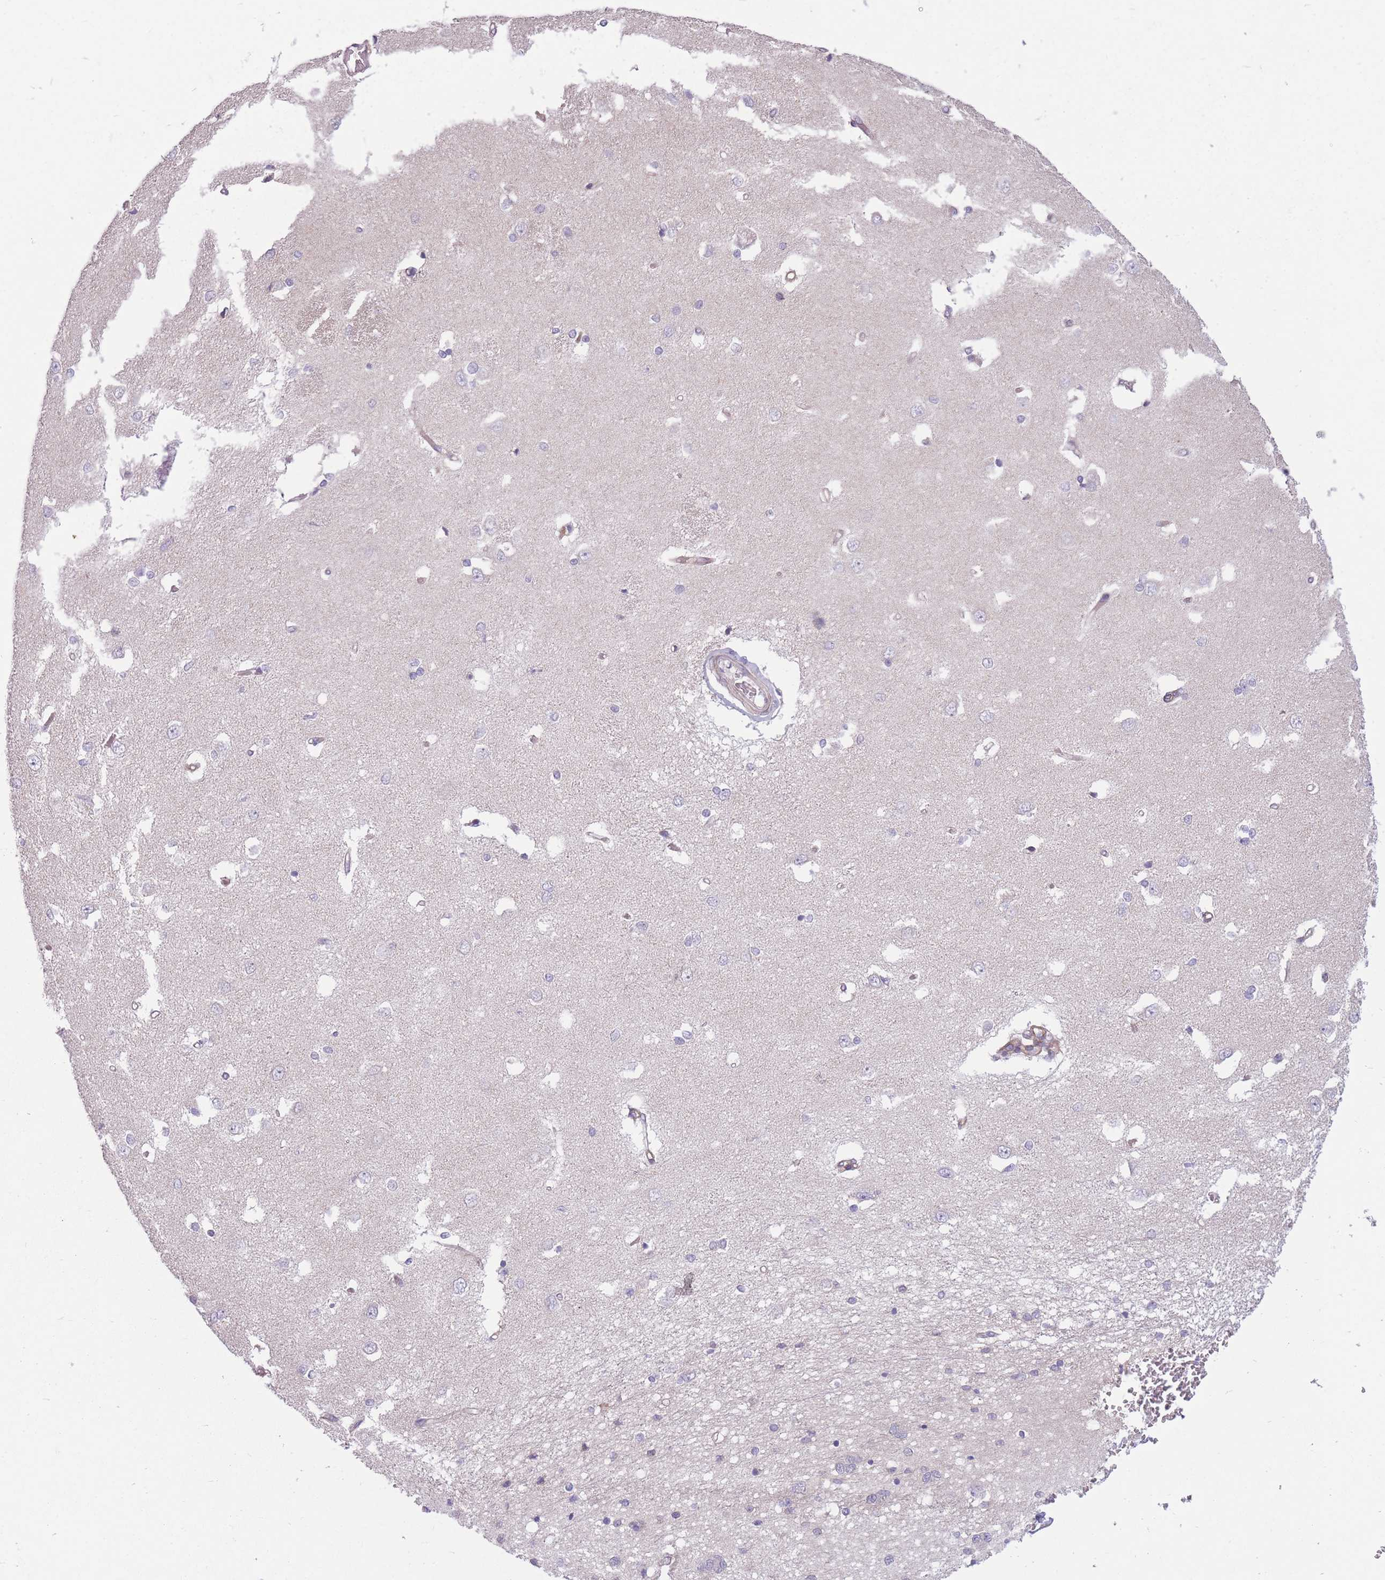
{"staining": {"intensity": "negative", "quantity": "none", "location": "none"}, "tissue": "caudate", "cell_type": "Glial cells", "image_type": "normal", "snomed": [{"axis": "morphology", "description": "Normal tissue, NOS"}, {"axis": "topography", "description": "Lateral ventricle wall"}], "caption": "IHC image of benign caudate: caudate stained with DAB demonstrates no significant protein expression in glial cells.", "gene": "SERPINB3", "patient": {"sex": "male", "age": 37}}